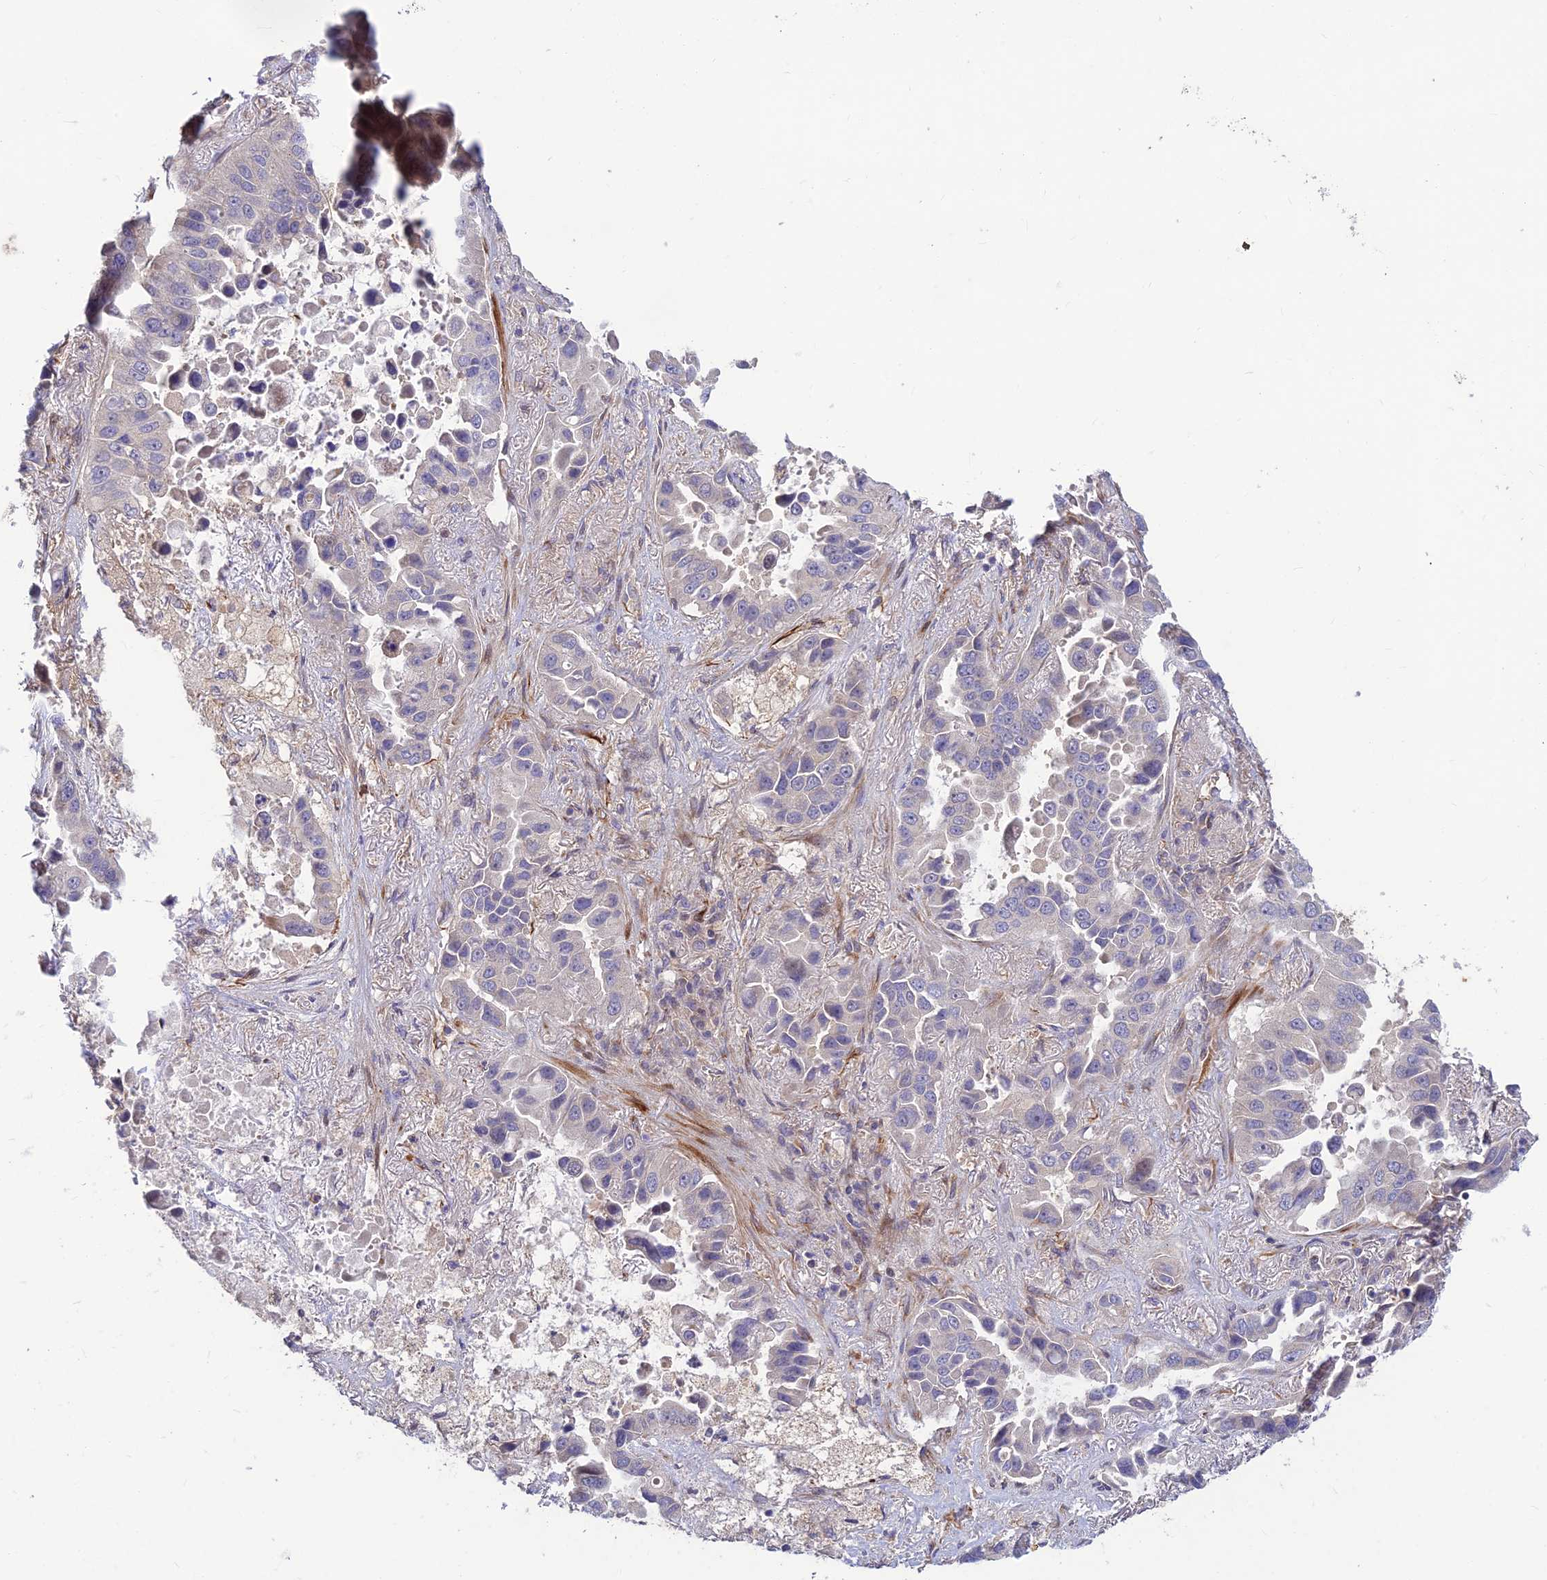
{"staining": {"intensity": "negative", "quantity": "none", "location": "none"}, "tissue": "lung cancer", "cell_type": "Tumor cells", "image_type": "cancer", "snomed": [{"axis": "morphology", "description": "Adenocarcinoma, NOS"}, {"axis": "topography", "description": "Lung"}], "caption": "The photomicrograph reveals no significant expression in tumor cells of adenocarcinoma (lung). (Brightfield microscopy of DAB immunohistochemistry at high magnification).", "gene": "ST8SIA5", "patient": {"sex": "male", "age": 64}}